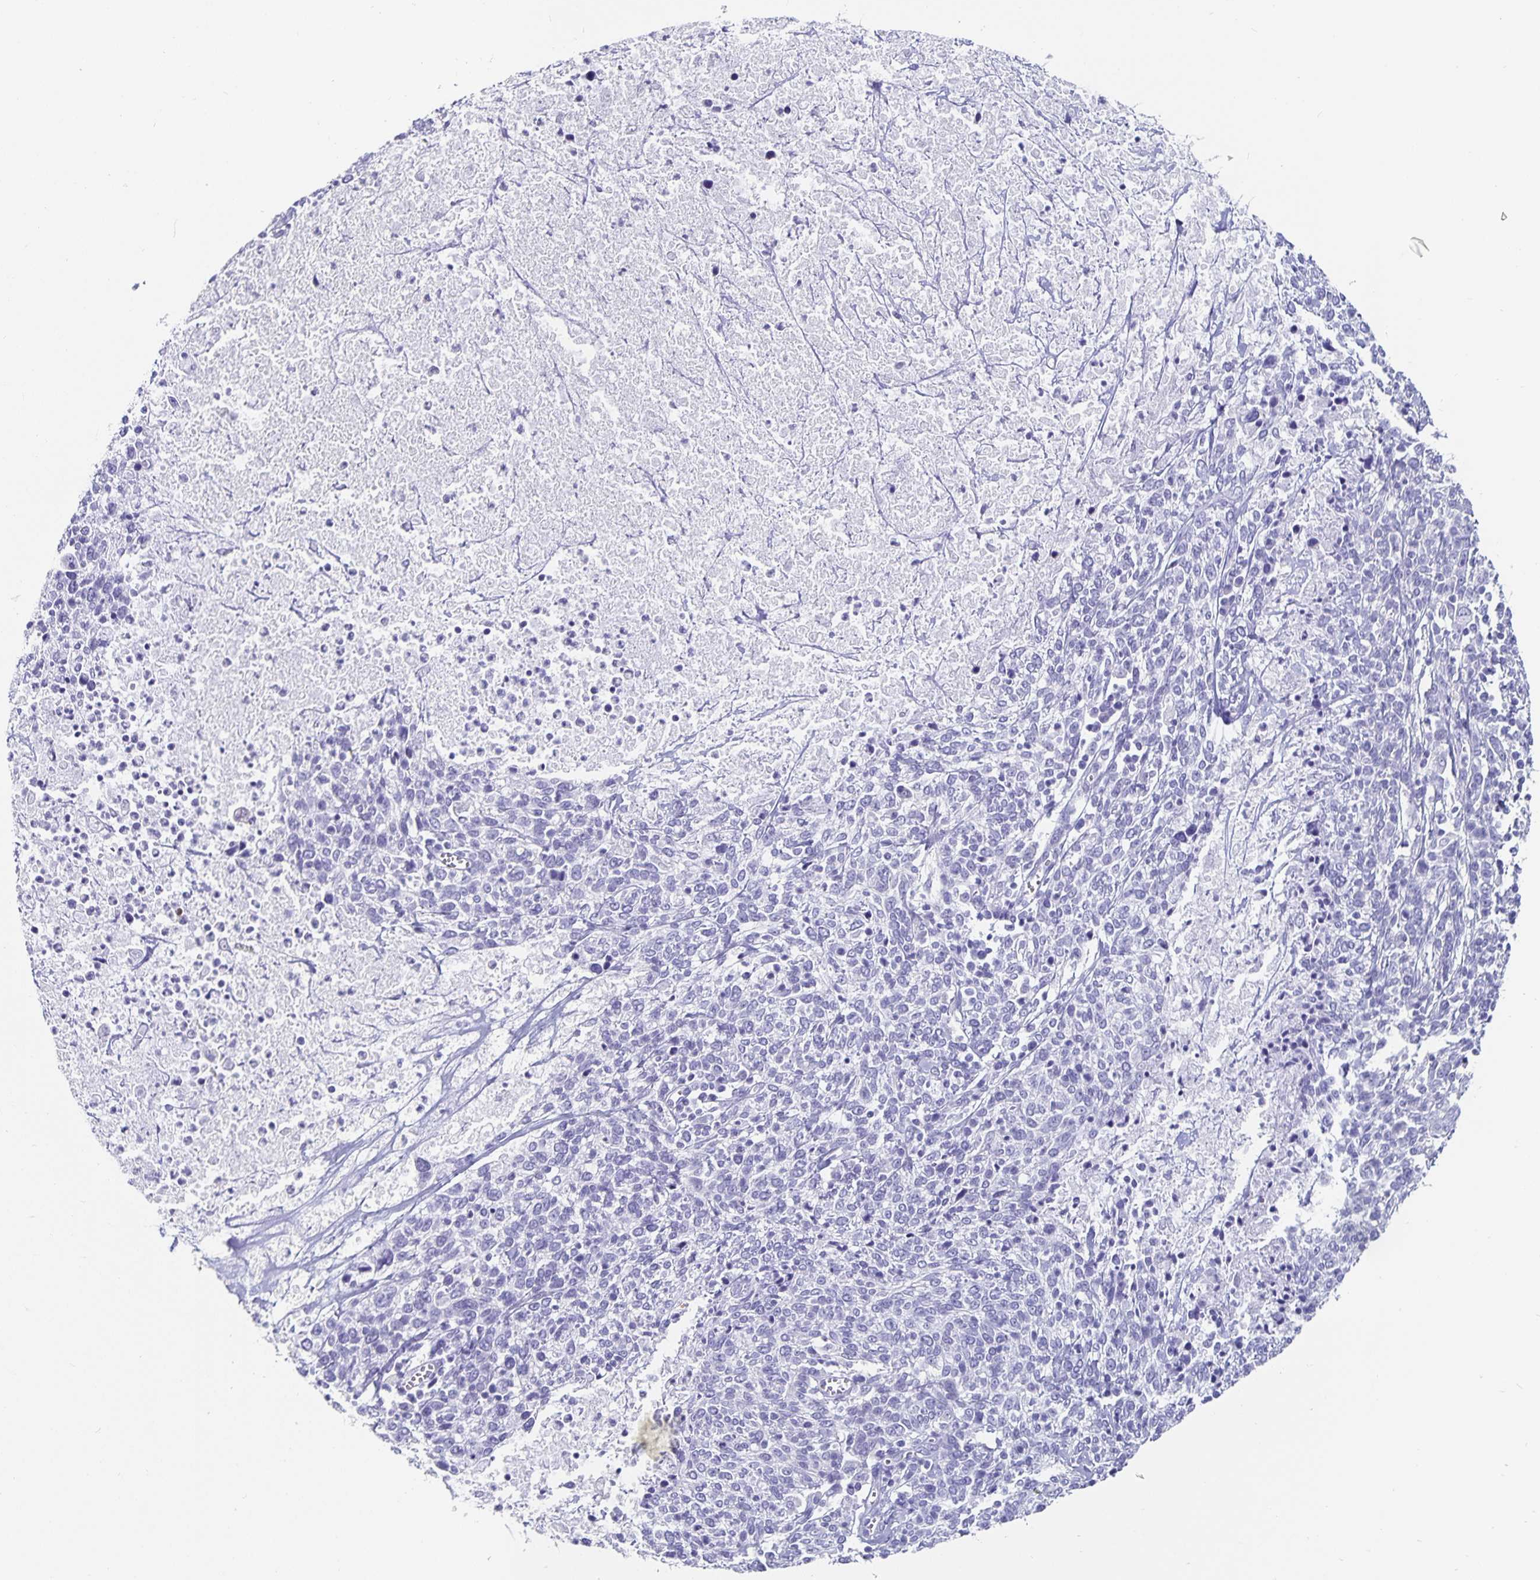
{"staining": {"intensity": "negative", "quantity": "none", "location": "none"}, "tissue": "cervical cancer", "cell_type": "Tumor cells", "image_type": "cancer", "snomed": [{"axis": "morphology", "description": "Squamous cell carcinoma, NOS"}, {"axis": "topography", "description": "Cervix"}], "caption": "Tumor cells show no significant protein staining in cervical squamous cell carcinoma. Nuclei are stained in blue.", "gene": "CHGA", "patient": {"sex": "female", "age": 46}}